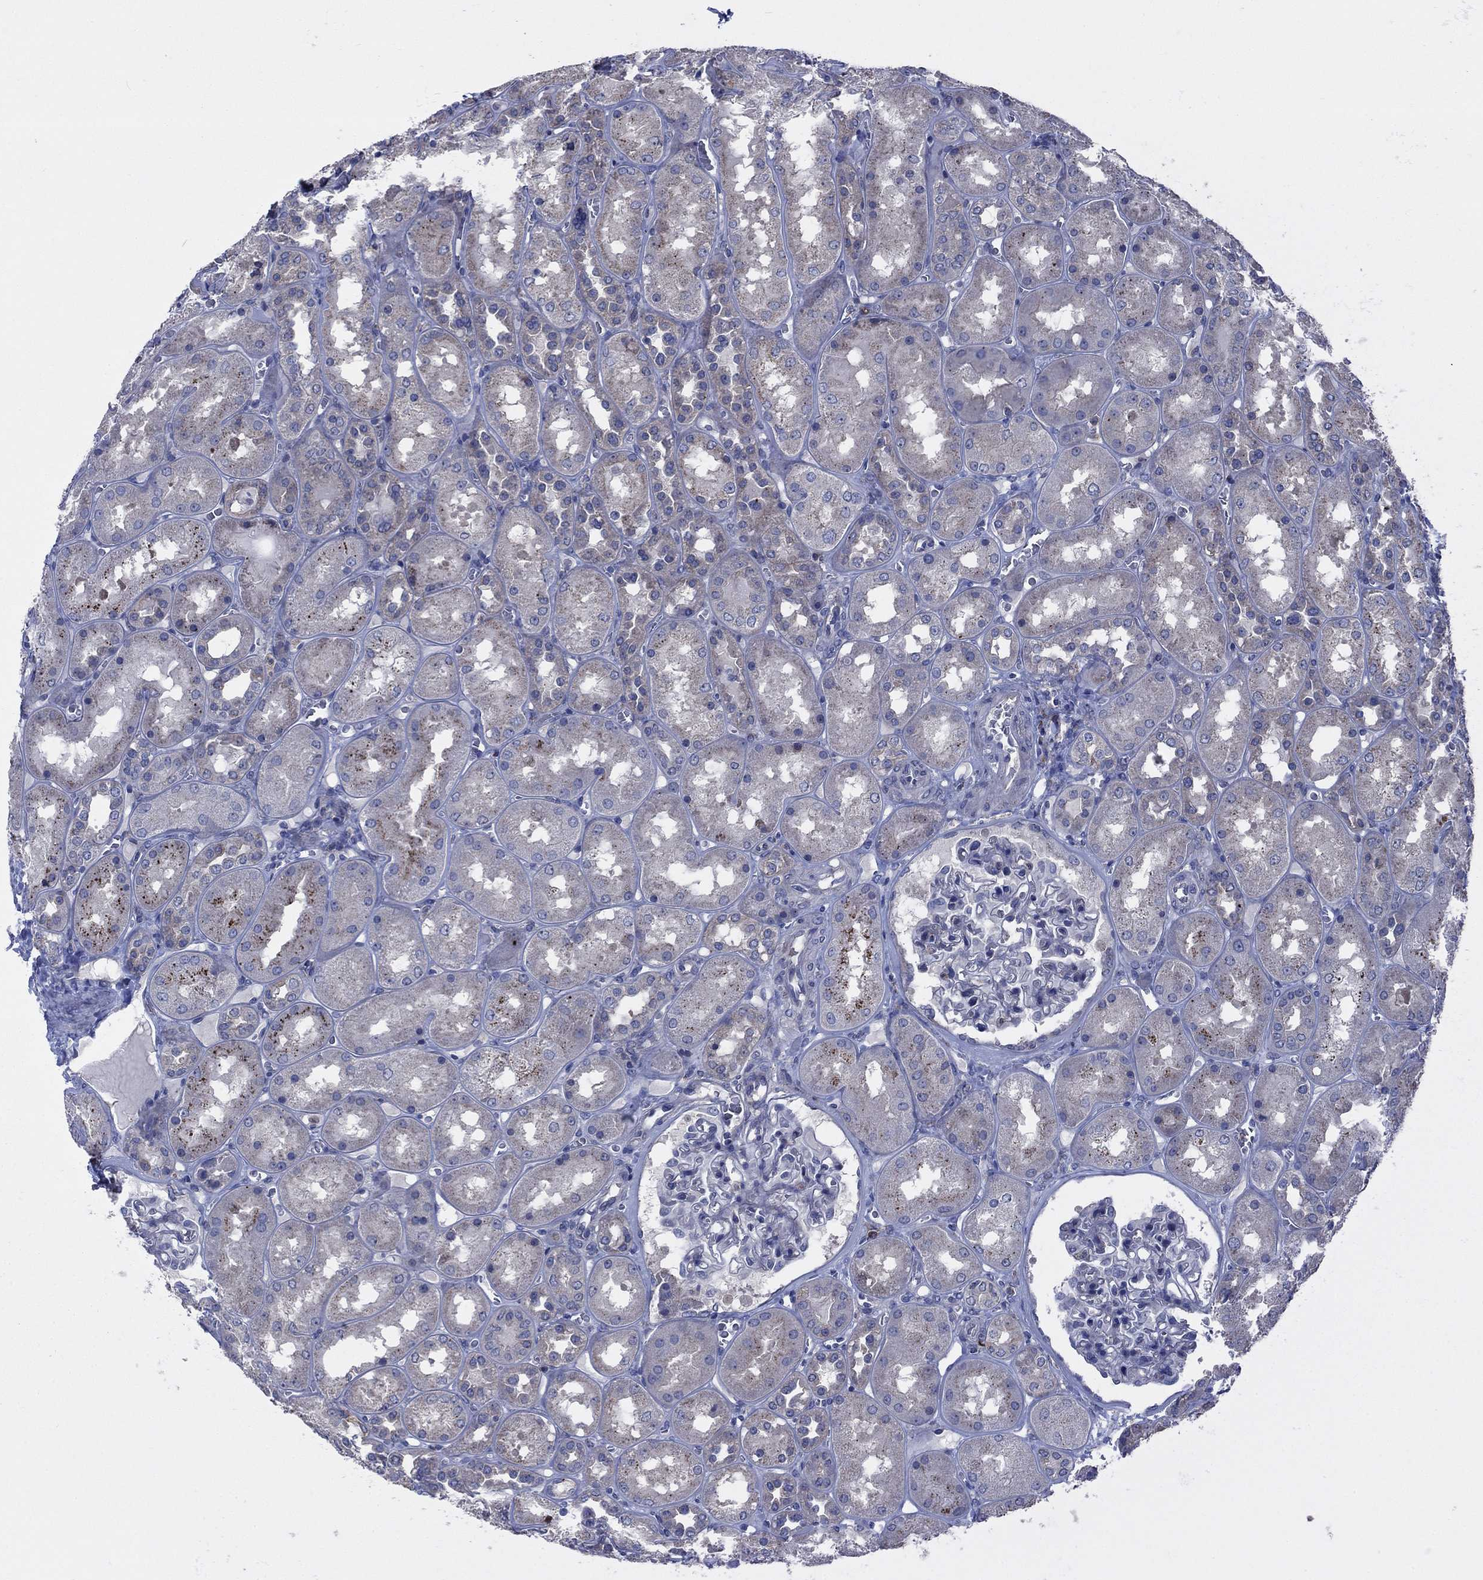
{"staining": {"intensity": "moderate", "quantity": "<25%", "location": "cytoplasmic/membranous"}, "tissue": "kidney", "cell_type": "Cells in glomeruli", "image_type": "normal", "snomed": [{"axis": "morphology", "description": "Normal tissue, NOS"}, {"axis": "topography", "description": "Kidney"}], "caption": "Moderate cytoplasmic/membranous protein expression is appreciated in about <25% of cells in glomeruli in kidney.", "gene": "MEA1", "patient": {"sex": "male", "age": 73}}